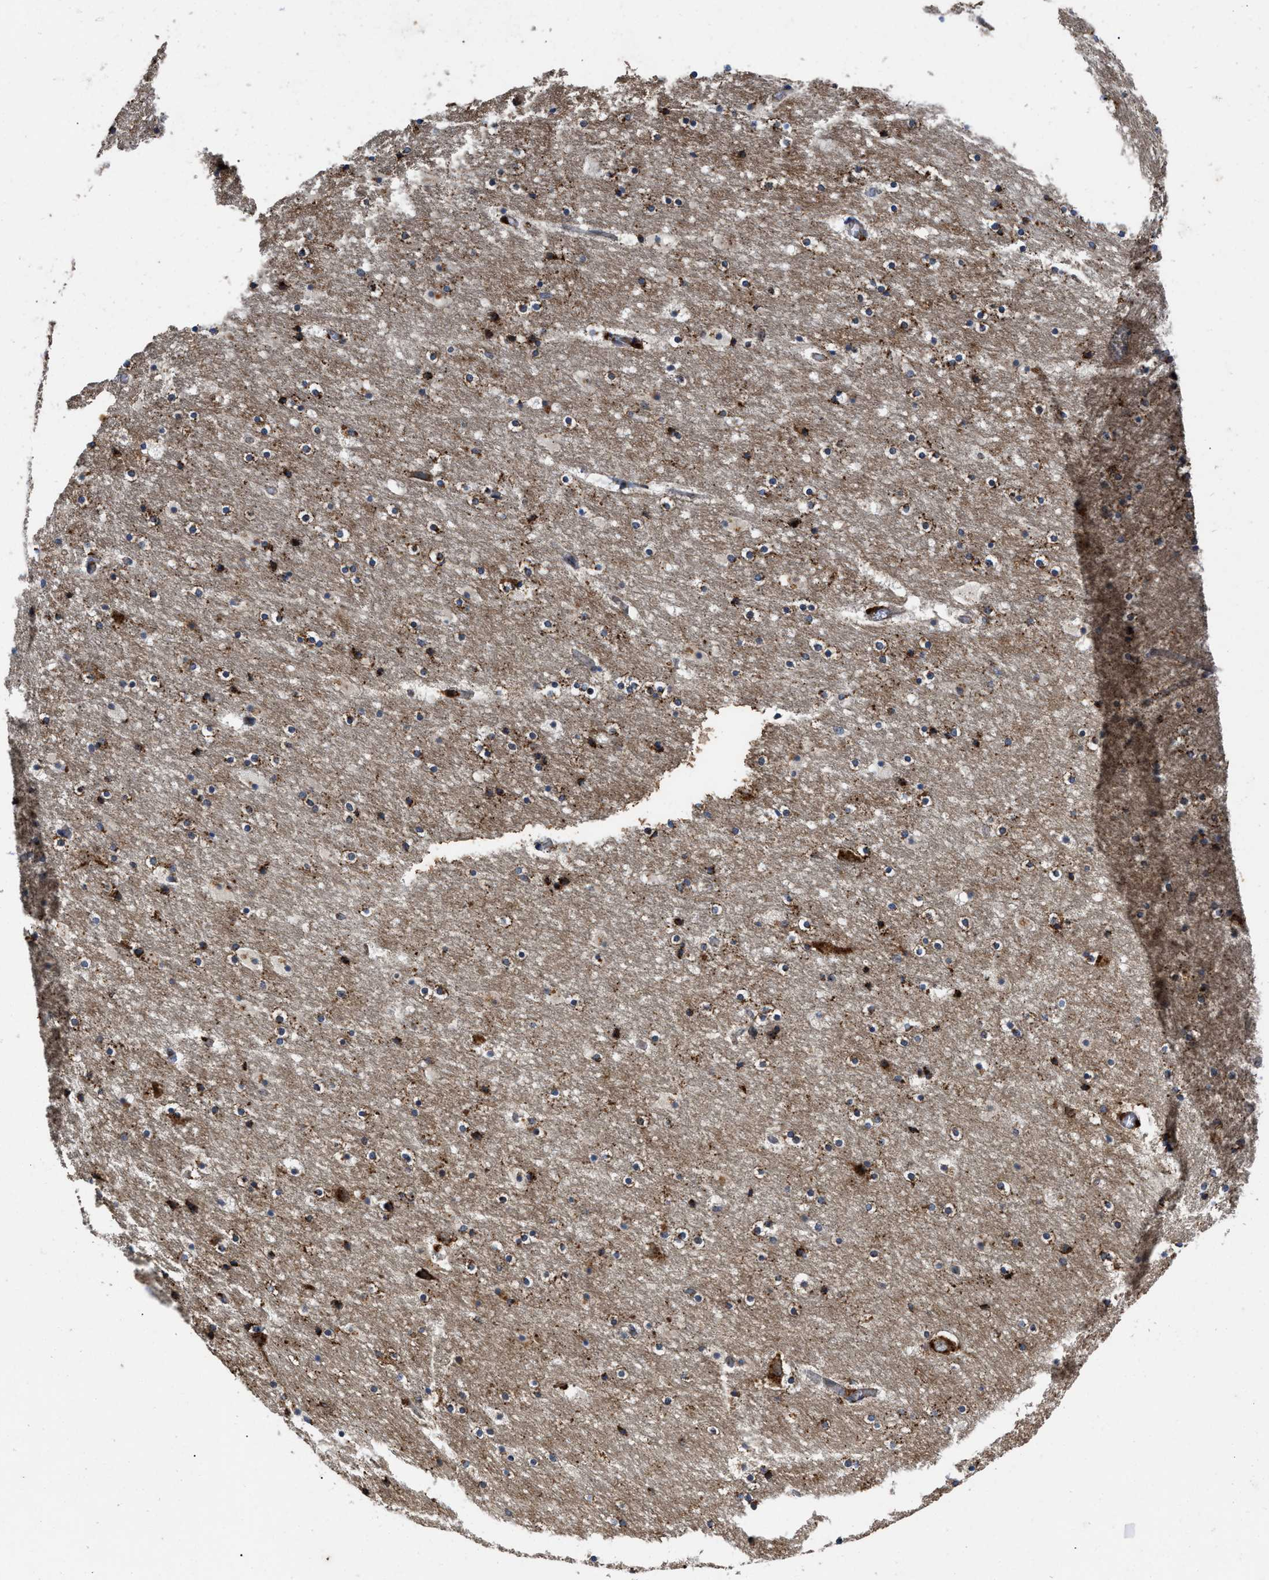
{"staining": {"intensity": "moderate", "quantity": "25%-75%", "location": "cytoplasmic/membranous"}, "tissue": "hippocampus", "cell_type": "Glial cells", "image_type": "normal", "snomed": [{"axis": "morphology", "description": "Normal tissue, NOS"}, {"axis": "topography", "description": "Hippocampus"}], "caption": "Immunohistochemistry (IHC) histopathology image of unremarkable hippocampus: hippocampus stained using immunohistochemistry reveals medium levels of moderate protein expression localized specifically in the cytoplasmic/membranous of glial cells, appearing as a cytoplasmic/membranous brown color.", "gene": "ENPP4", "patient": {"sex": "male", "age": 45}}